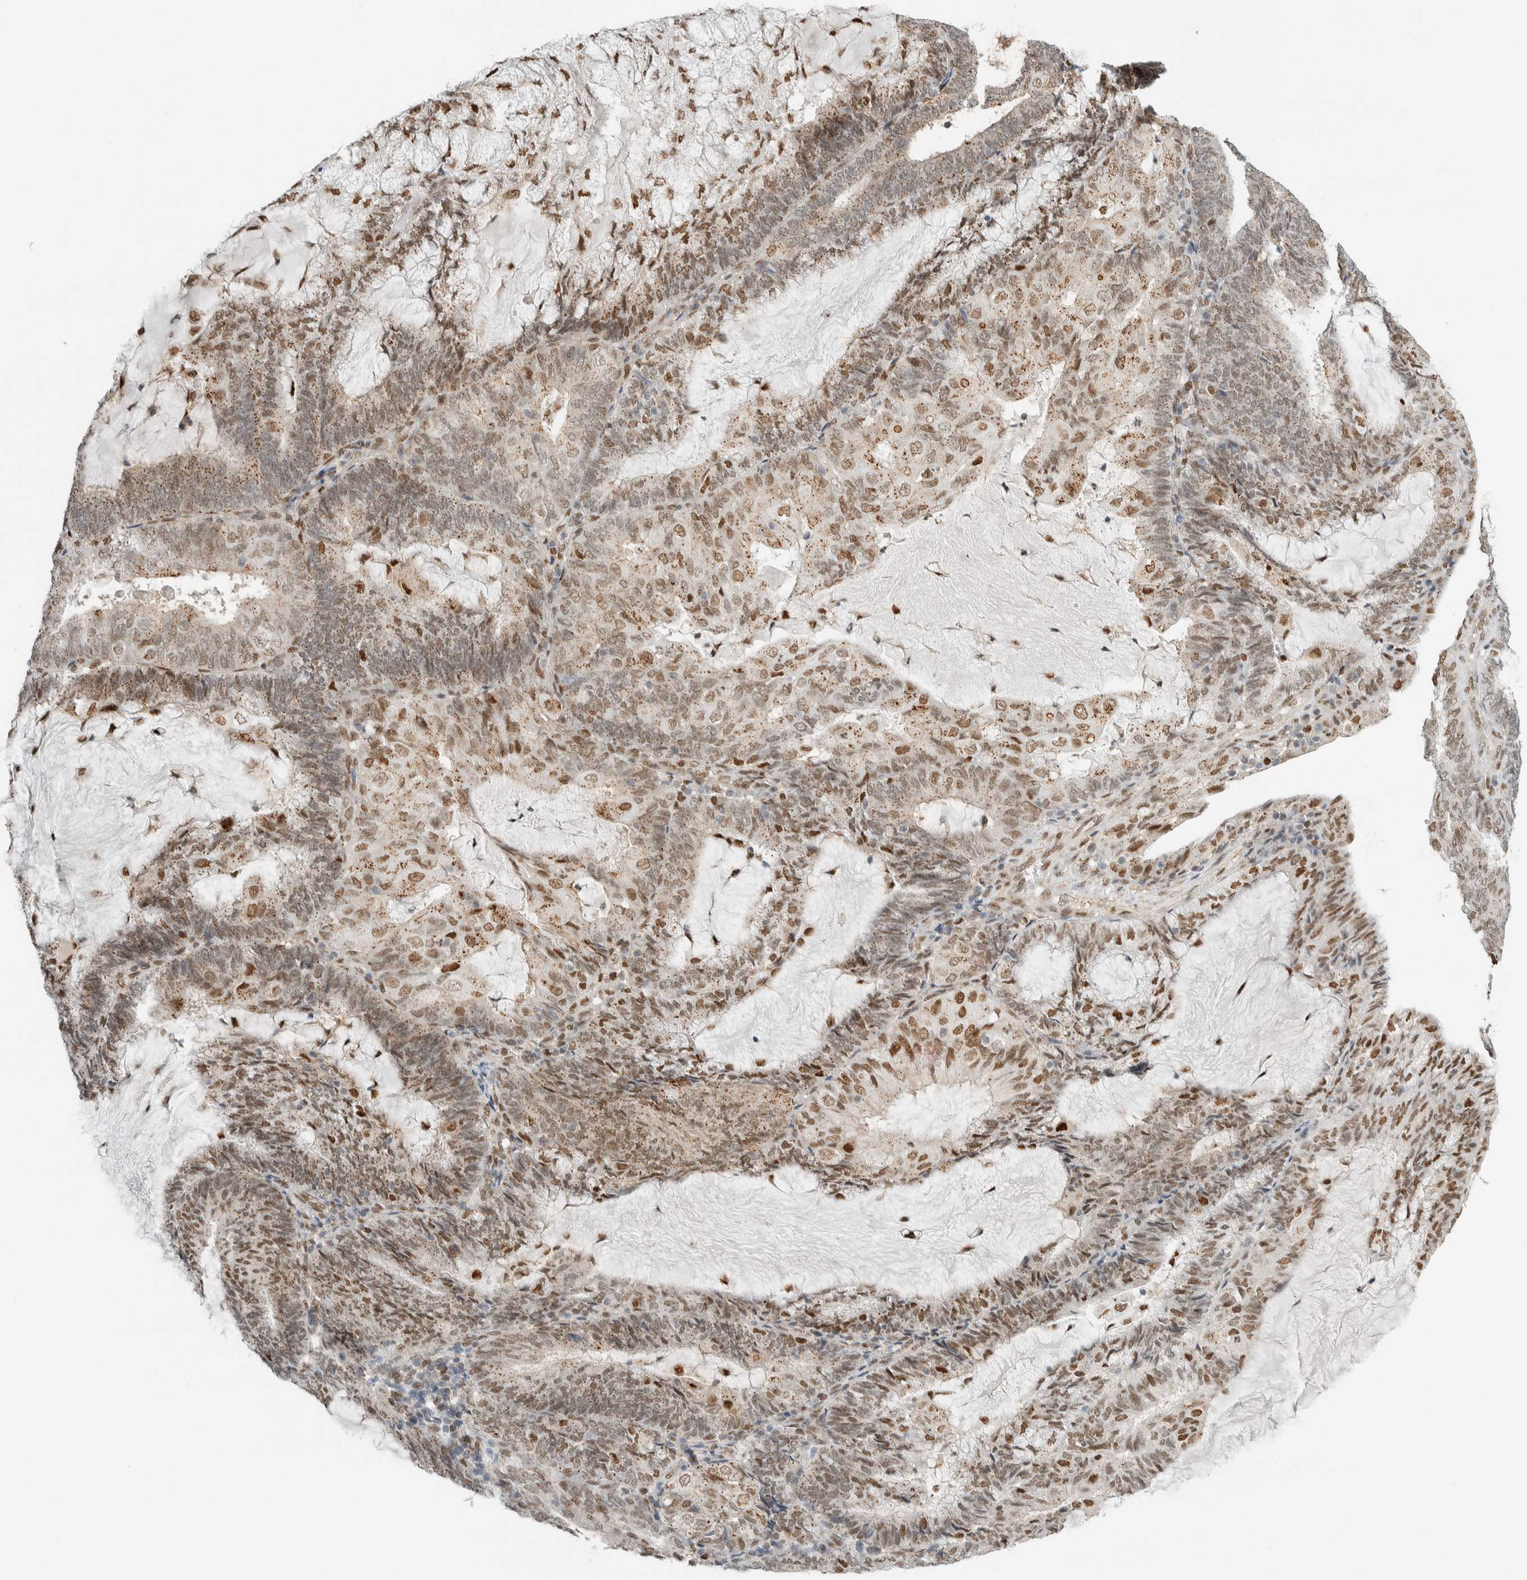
{"staining": {"intensity": "moderate", "quantity": ">75%", "location": "cytoplasmic/membranous,nuclear"}, "tissue": "endometrial cancer", "cell_type": "Tumor cells", "image_type": "cancer", "snomed": [{"axis": "morphology", "description": "Adenocarcinoma, NOS"}, {"axis": "topography", "description": "Endometrium"}], "caption": "DAB (3,3'-diaminobenzidine) immunohistochemical staining of endometrial cancer demonstrates moderate cytoplasmic/membranous and nuclear protein staining in approximately >75% of tumor cells.", "gene": "TFE3", "patient": {"sex": "female", "age": 81}}